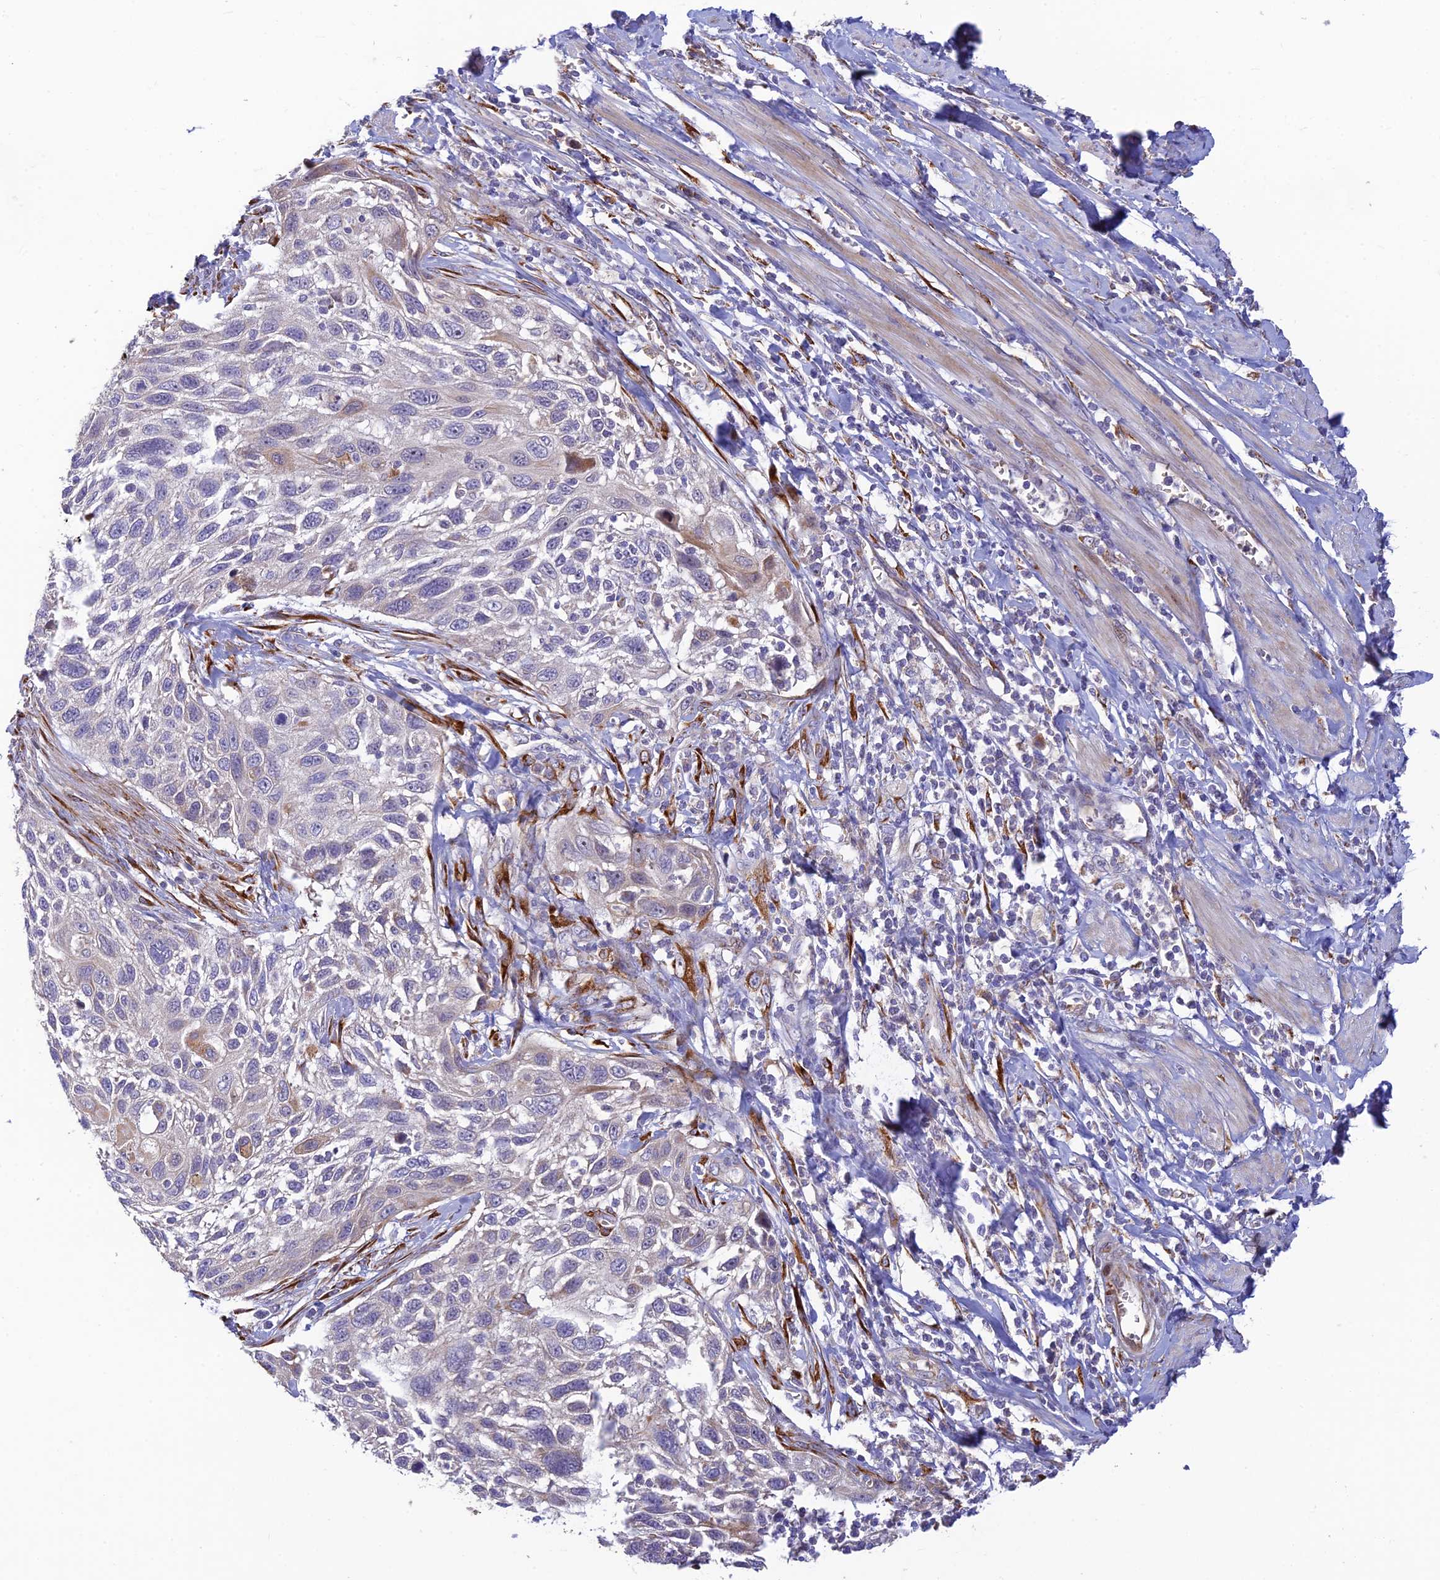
{"staining": {"intensity": "negative", "quantity": "none", "location": "none"}, "tissue": "cervical cancer", "cell_type": "Tumor cells", "image_type": "cancer", "snomed": [{"axis": "morphology", "description": "Squamous cell carcinoma, NOS"}, {"axis": "topography", "description": "Cervix"}], "caption": "Cervical cancer stained for a protein using IHC displays no positivity tumor cells.", "gene": "UFSP2", "patient": {"sex": "female", "age": 70}}